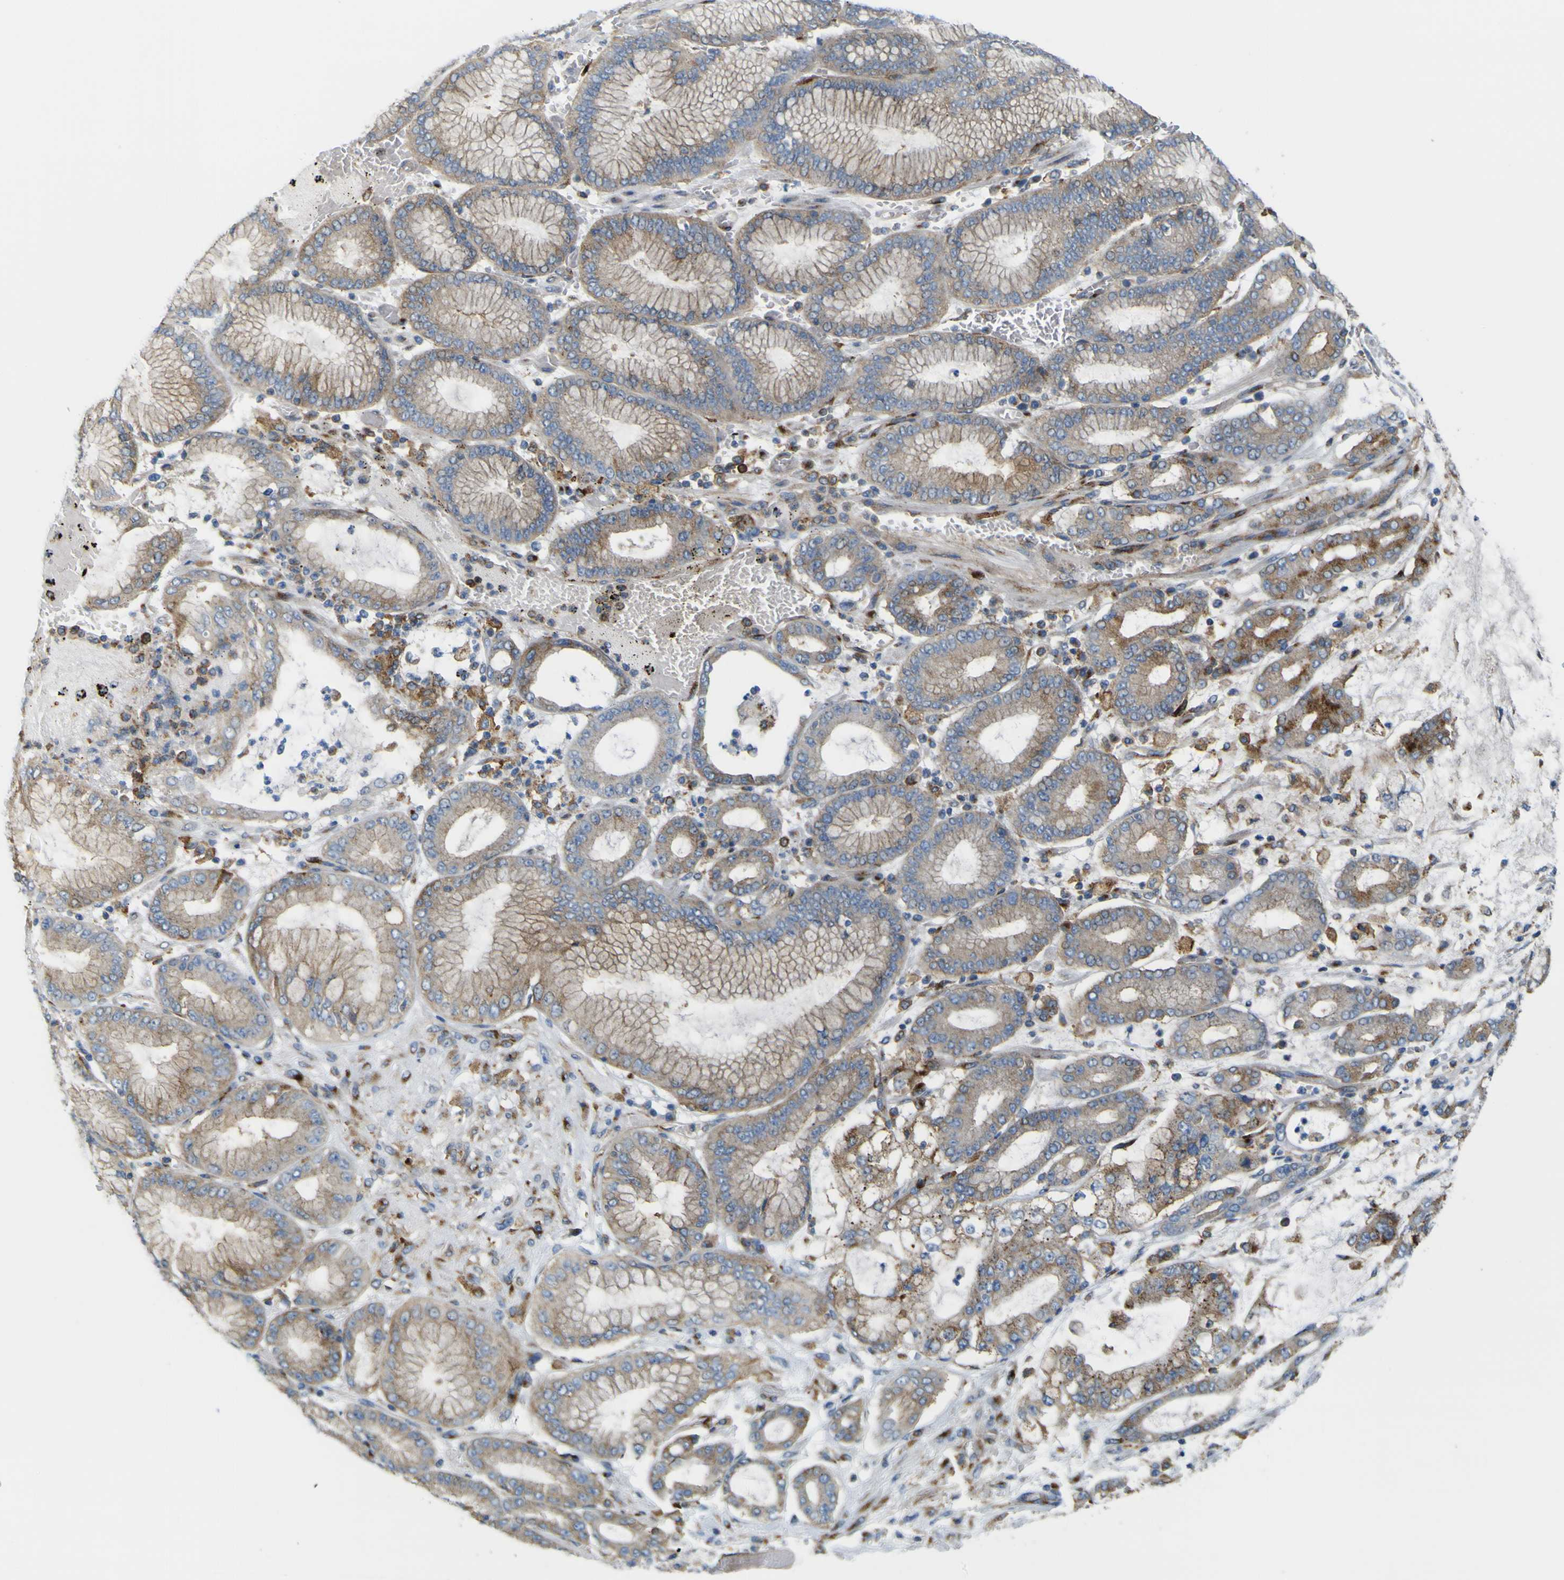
{"staining": {"intensity": "moderate", "quantity": ">75%", "location": "cytoplasmic/membranous"}, "tissue": "stomach cancer", "cell_type": "Tumor cells", "image_type": "cancer", "snomed": [{"axis": "morphology", "description": "Normal tissue, NOS"}, {"axis": "morphology", "description": "Adenocarcinoma, NOS"}, {"axis": "topography", "description": "Stomach, upper"}, {"axis": "topography", "description": "Stomach"}], "caption": "Brown immunohistochemical staining in human stomach cancer demonstrates moderate cytoplasmic/membranous staining in about >75% of tumor cells.", "gene": "IGF2R", "patient": {"sex": "male", "age": 76}}